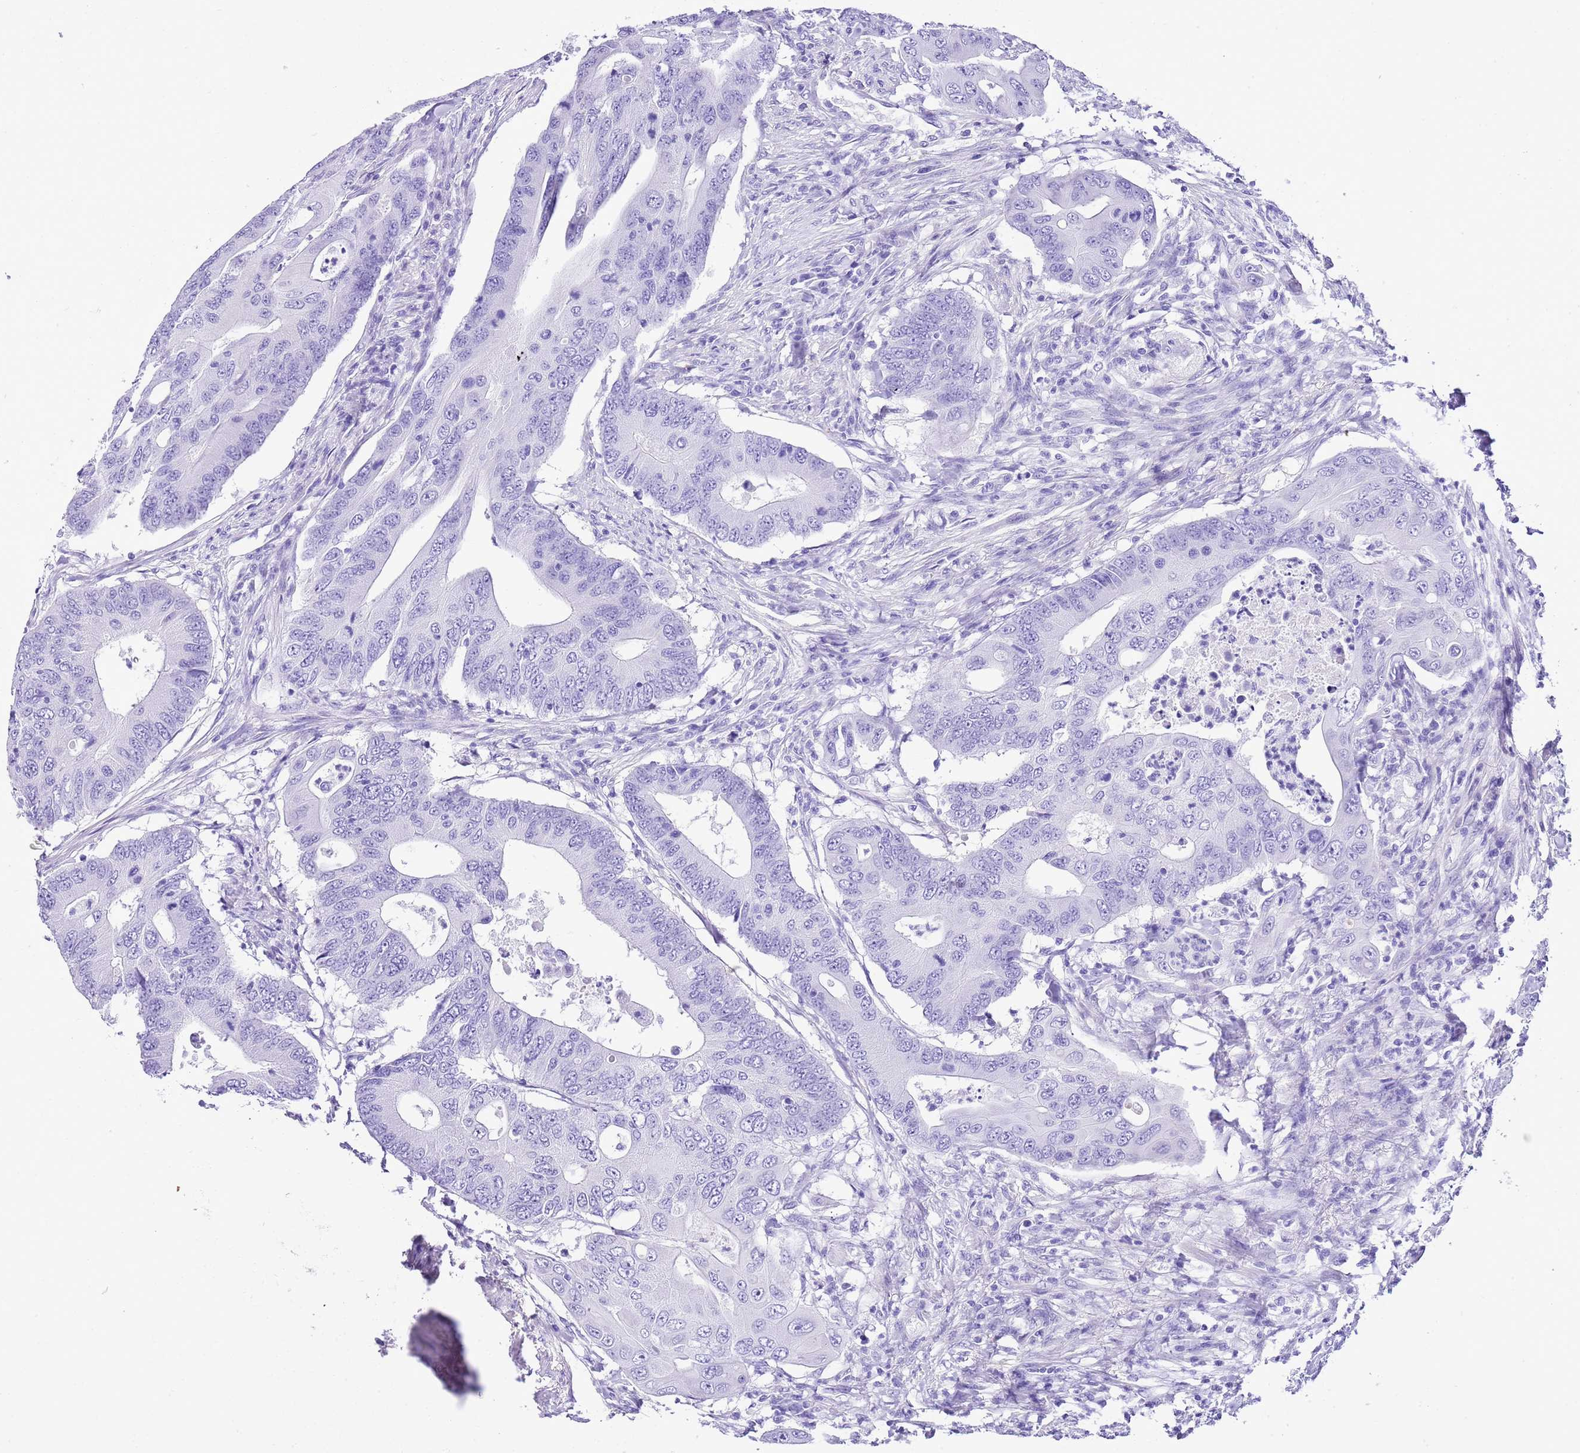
{"staining": {"intensity": "negative", "quantity": "none", "location": "none"}, "tissue": "colorectal cancer", "cell_type": "Tumor cells", "image_type": "cancer", "snomed": [{"axis": "morphology", "description": "Adenocarcinoma, NOS"}, {"axis": "topography", "description": "Colon"}], "caption": "A high-resolution micrograph shows immunohistochemistry staining of colorectal adenocarcinoma, which exhibits no significant expression in tumor cells.", "gene": "KCNC1", "patient": {"sex": "male", "age": 71}}